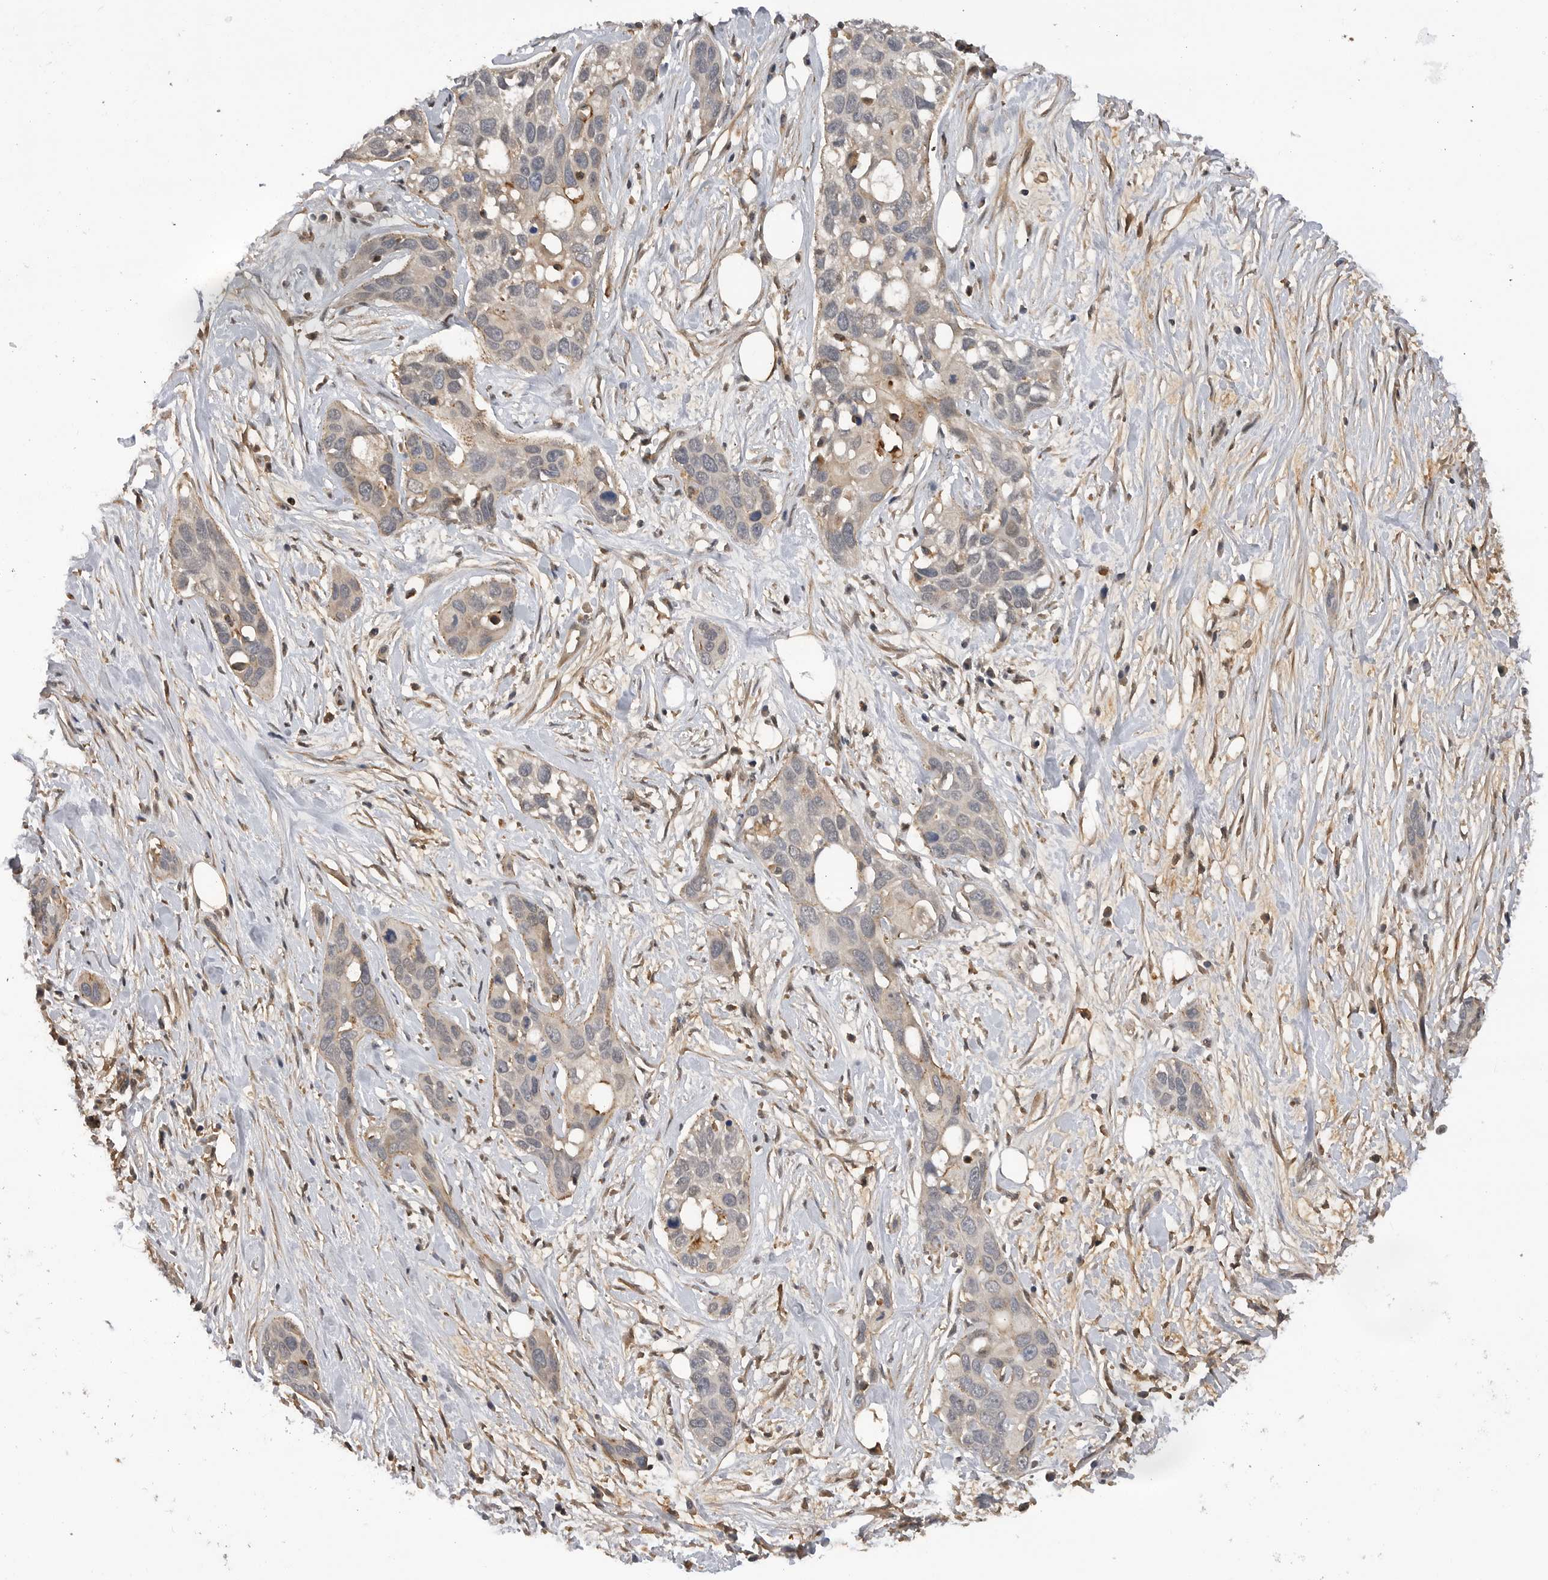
{"staining": {"intensity": "weak", "quantity": "<25%", "location": "cytoplasmic/membranous"}, "tissue": "pancreatic cancer", "cell_type": "Tumor cells", "image_type": "cancer", "snomed": [{"axis": "morphology", "description": "Adenocarcinoma, NOS"}, {"axis": "topography", "description": "Pancreas"}], "caption": "An immunohistochemistry histopathology image of pancreatic adenocarcinoma is shown. There is no staining in tumor cells of pancreatic adenocarcinoma.", "gene": "TRIM56", "patient": {"sex": "female", "age": 60}}